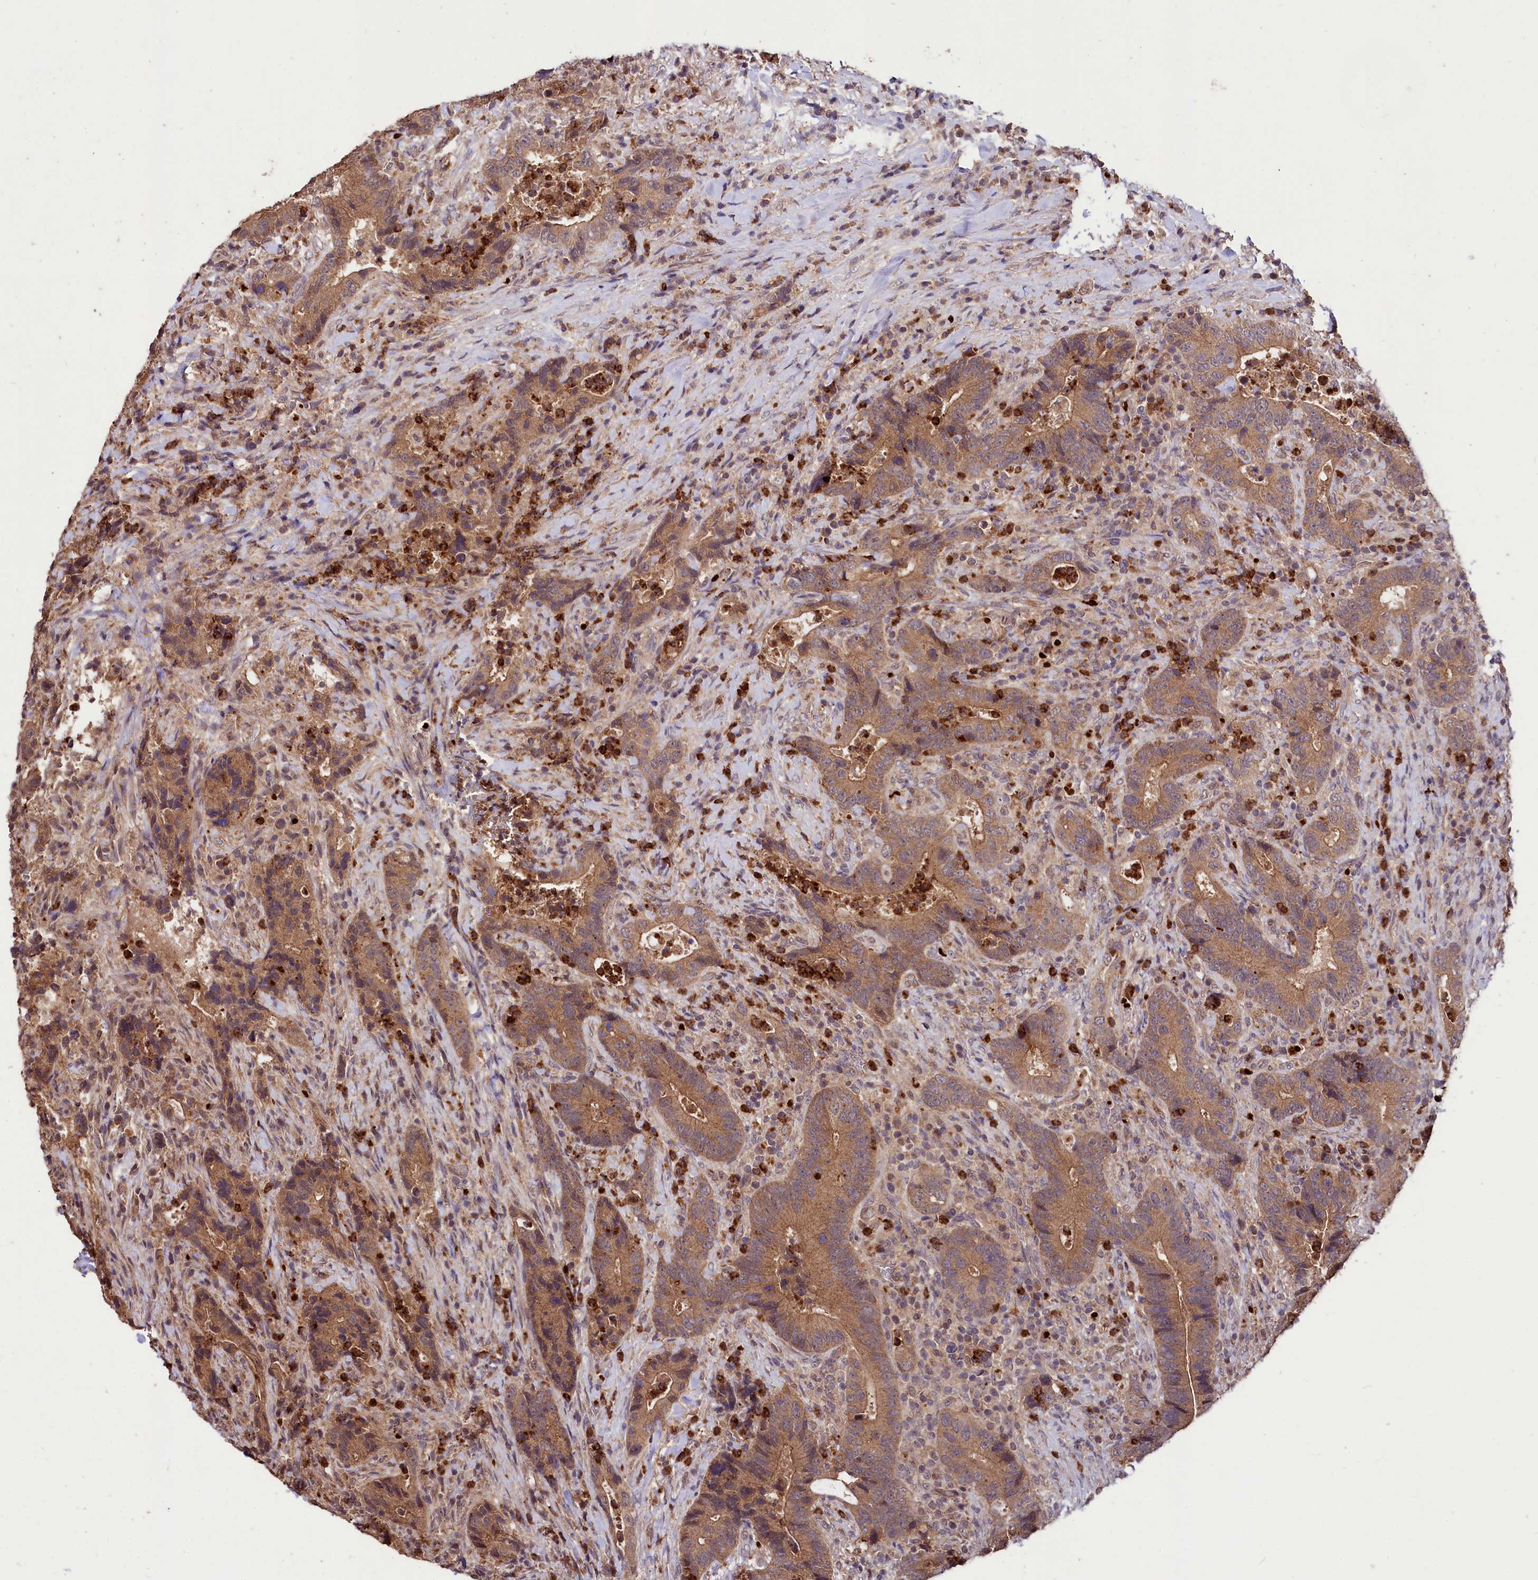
{"staining": {"intensity": "moderate", "quantity": ">75%", "location": "cytoplasmic/membranous"}, "tissue": "colorectal cancer", "cell_type": "Tumor cells", "image_type": "cancer", "snomed": [{"axis": "morphology", "description": "Adenocarcinoma, NOS"}, {"axis": "topography", "description": "Colon"}], "caption": "Immunohistochemical staining of colorectal cancer displays moderate cytoplasmic/membranous protein staining in approximately >75% of tumor cells. (Brightfield microscopy of DAB IHC at high magnification).", "gene": "KLRB1", "patient": {"sex": "female", "age": 75}}